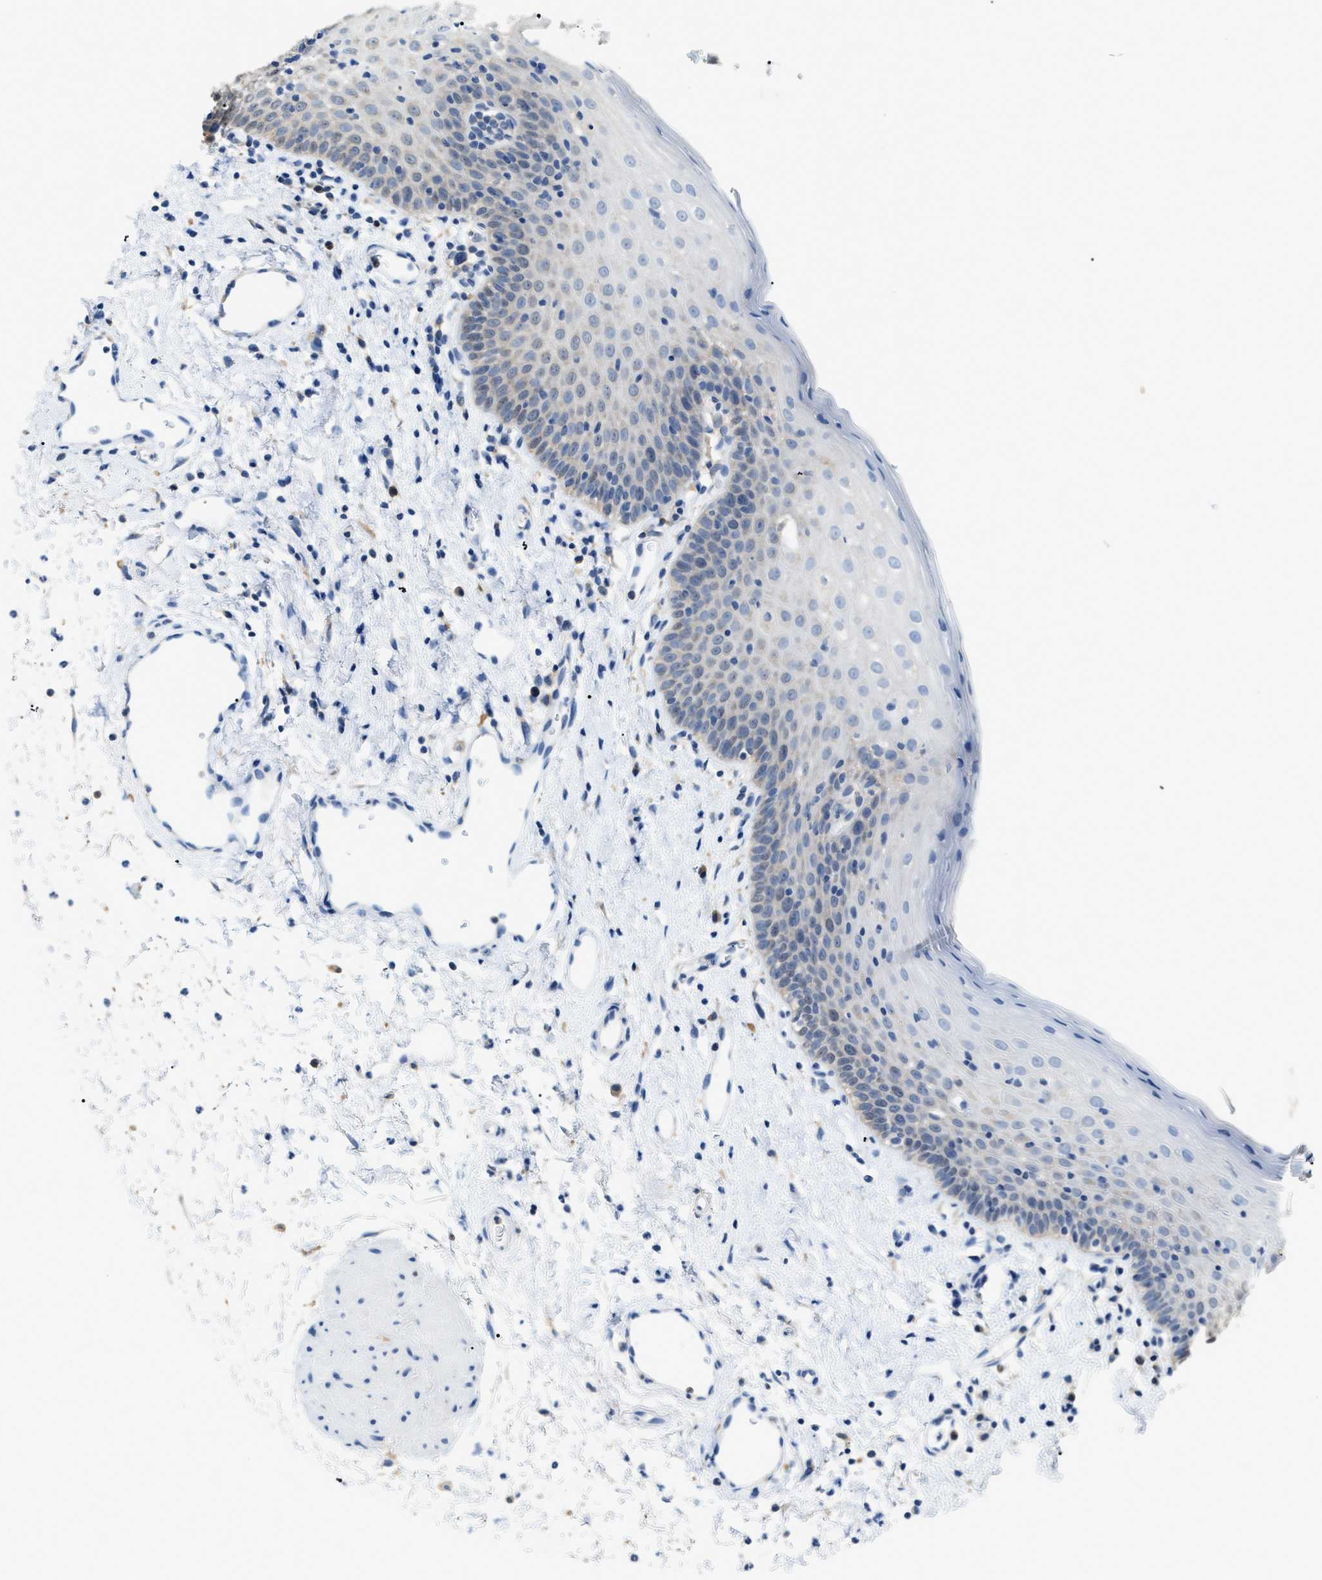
{"staining": {"intensity": "negative", "quantity": "none", "location": "none"}, "tissue": "oral mucosa", "cell_type": "Squamous epithelial cells", "image_type": "normal", "snomed": [{"axis": "morphology", "description": "Normal tissue, NOS"}, {"axis": "topography", "description": "Oral tissue"}], "caption": "Immunohistochemistry micrograph of unremarkable human oral mucosa stained for a protein (brown), which reveals no positivity in squamous epithelial cells. Nuclei are stained in blue.", "gene": "GCN1", "patient": {"sex": "male", "age": 66}}